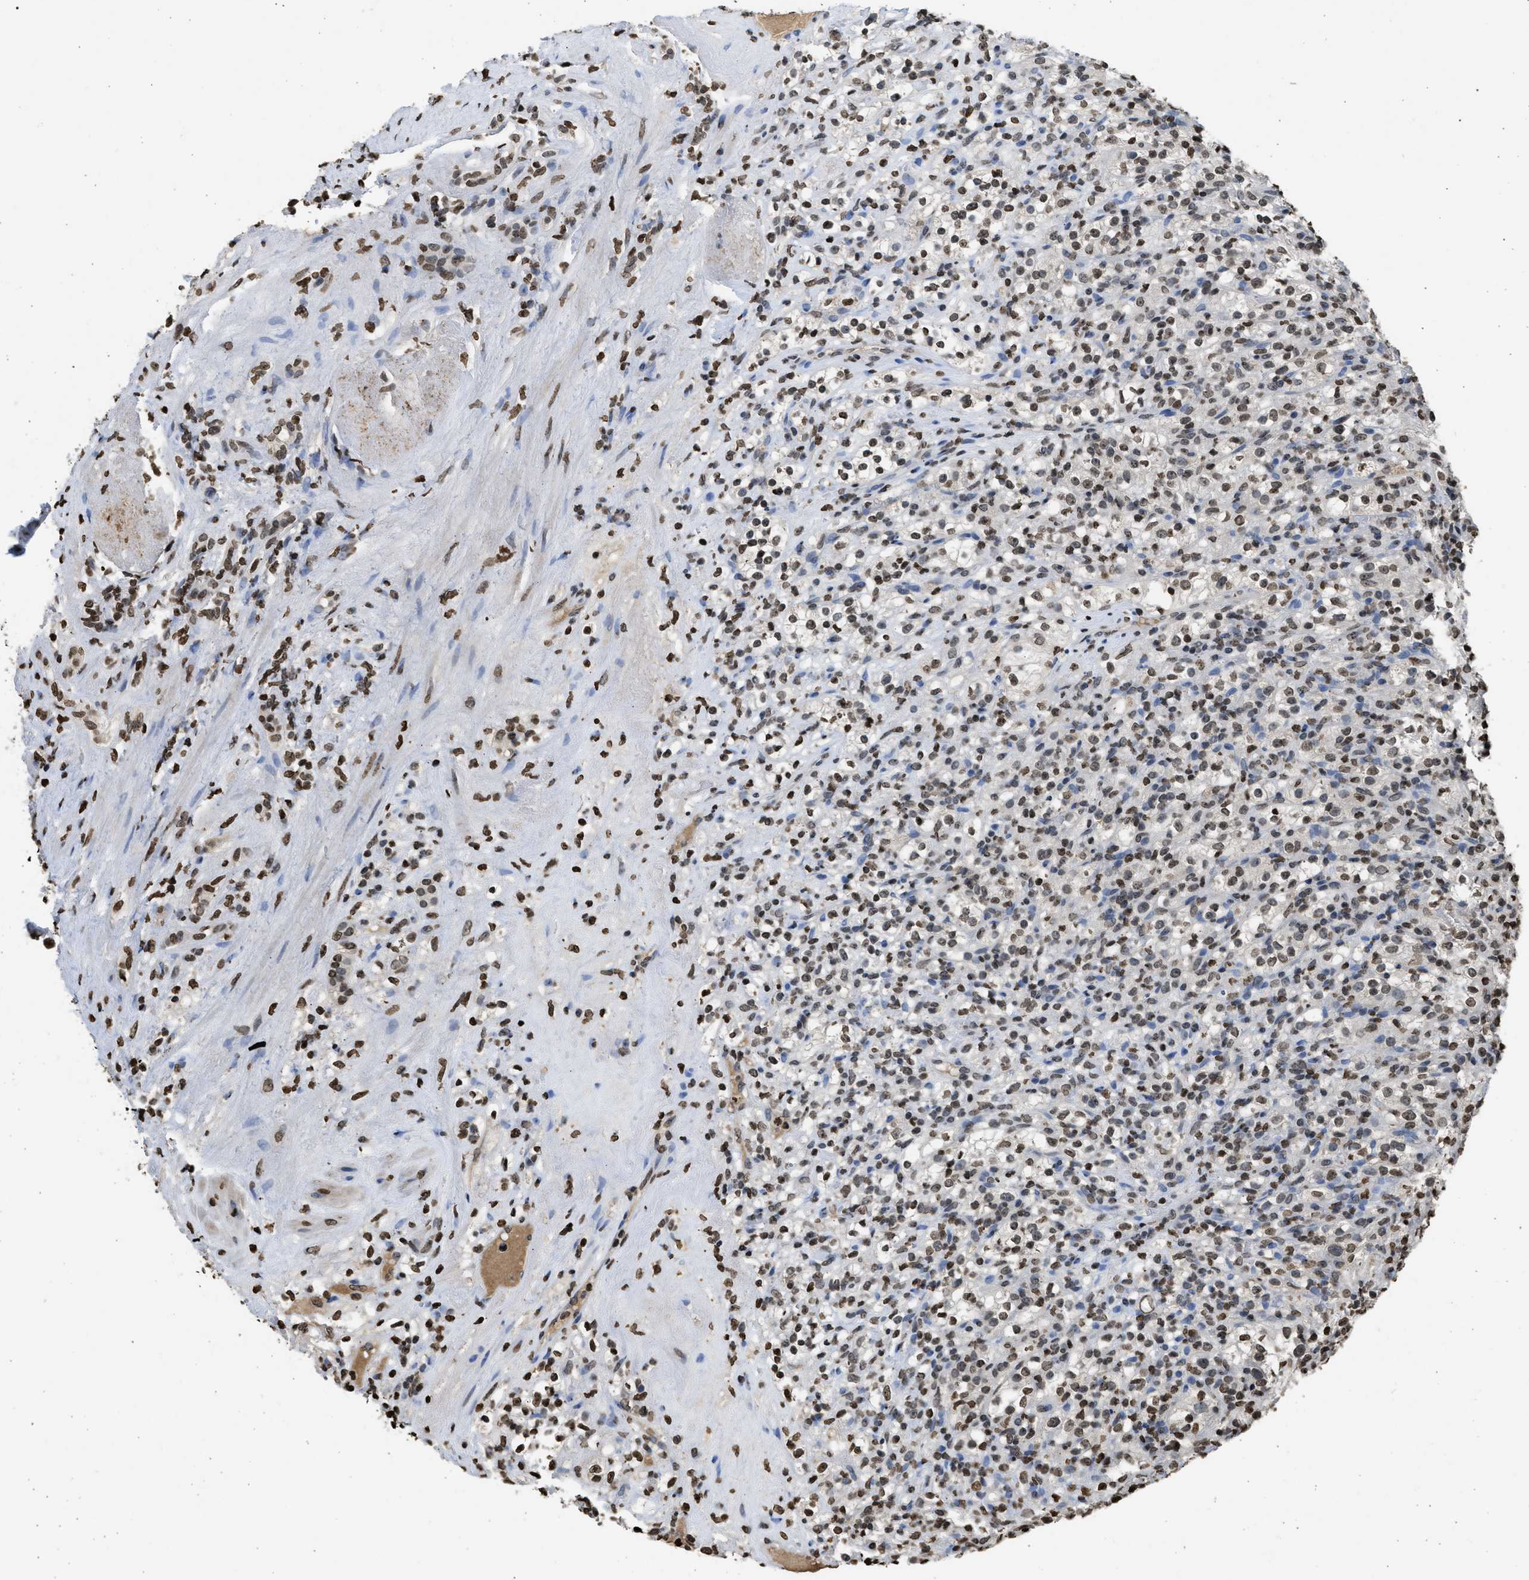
{"staining": {"intensity": "weak", "quantity": ">75%", "location": "nuclear"}, "tissue": "renal cancer", "cell_type": "Tumor cells", "image_type": "cancer", "snomed": [{"axis": "morphology", "description": "Normal tissue, NOS"}, {"axis": "morphology", "description": "Adenocarcinoma, NOS"}, {"axis": "topography", "description": "Kidney"}], "caption": "DAB (3,3'-diaminobenzidine) immunohistochemical staining of human renal cancer shows weak nuclear protein positivity in approximately >75% of tumor cells.", "gene": "RRAGC", "patient": {"sex": "female", "age": 72}}